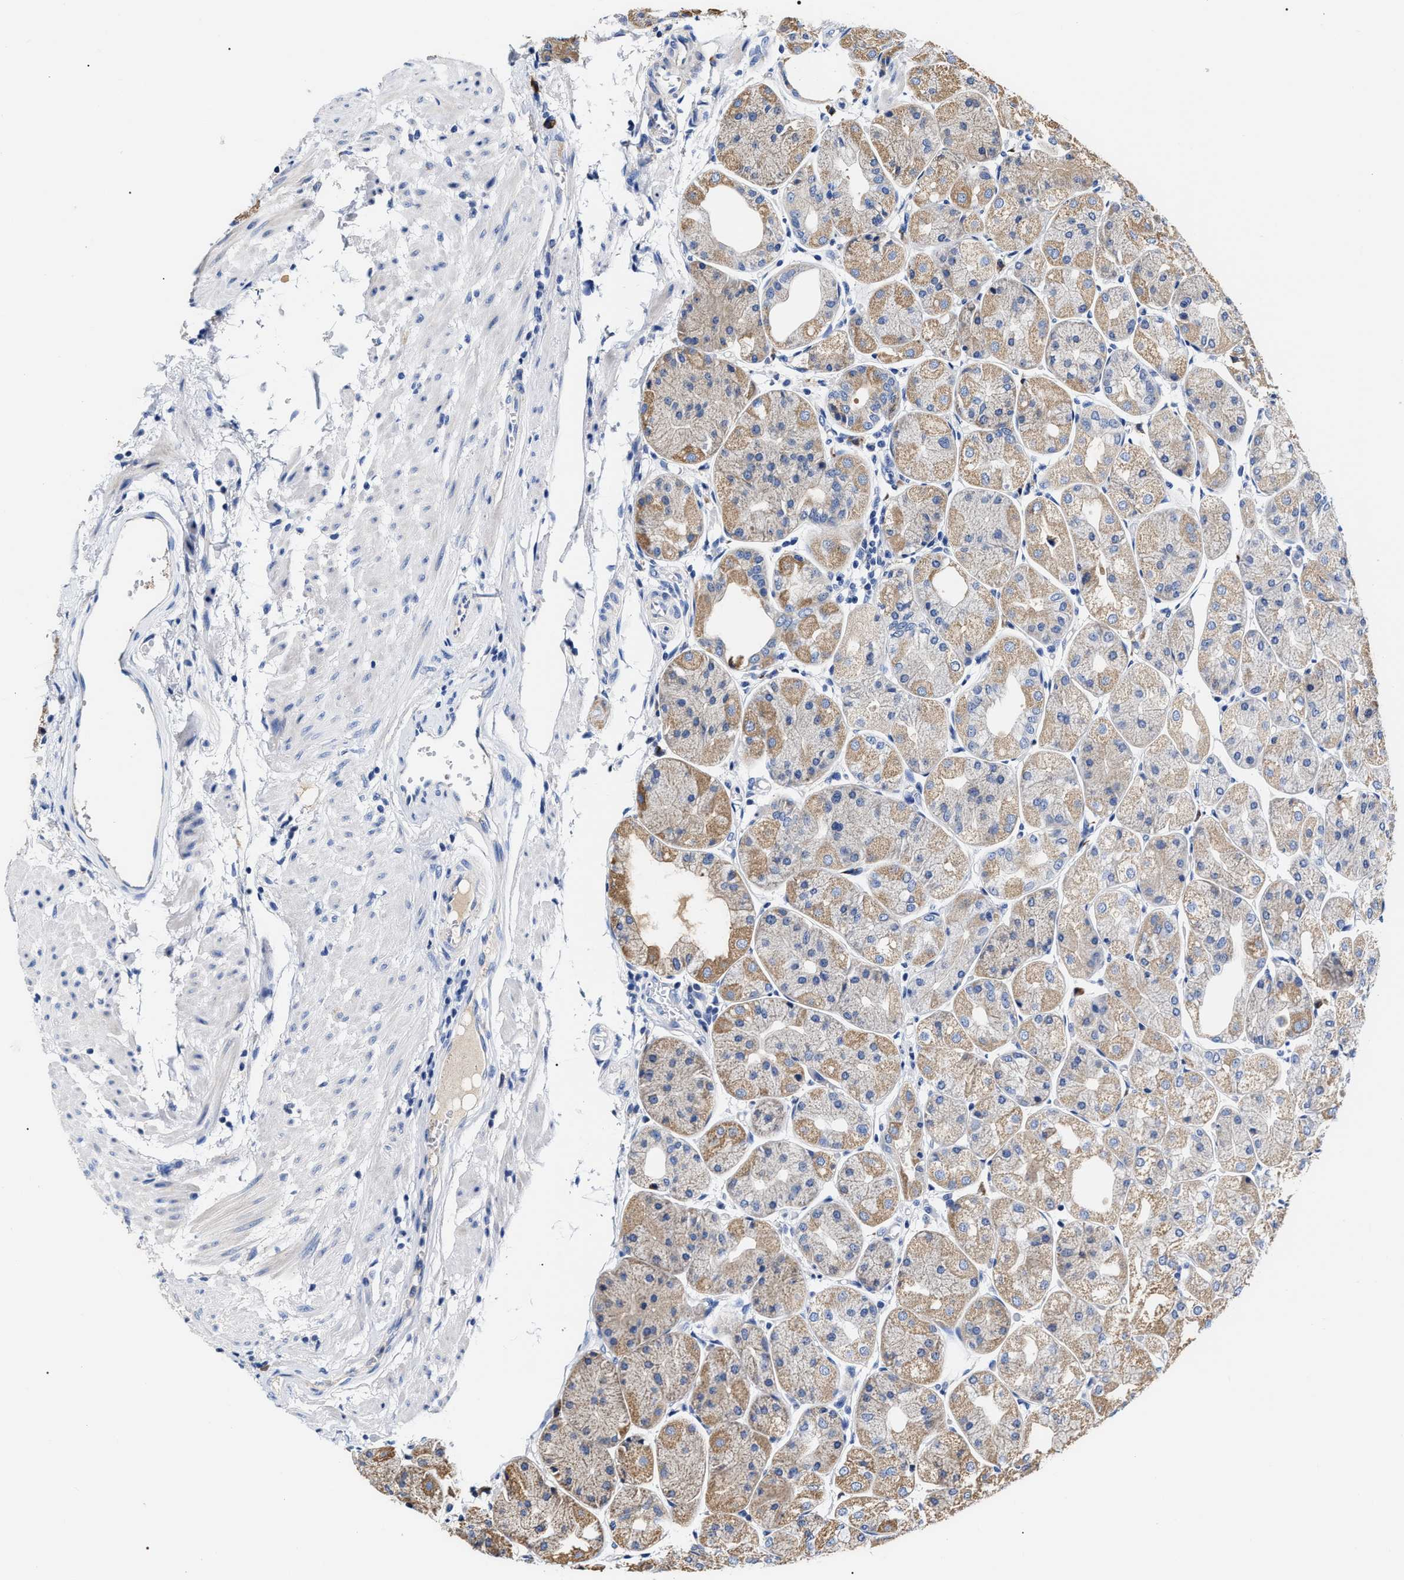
{"staining": {"intensity": "moderate", "quantity": "25%-75%", "location": "cytoplasmic/membranous"}, "tissue": "stomach", "cell_type": "Glandular cells", "image_type": "normal", "snomed": [{"axis": "morphology", "description": "Normal tissue, NOS"}, {"axis": "topography", "description": "Stomach, upper"}], "caption": "IHC image of unremarkable human stomach stained for a protein (brown), which displays medium levels of moderate cytoplasmic/membranous staining in about 25%-75% of glandular cells.", "gene": "MACC1", "patient": {"sex": "male", "age": 72}}